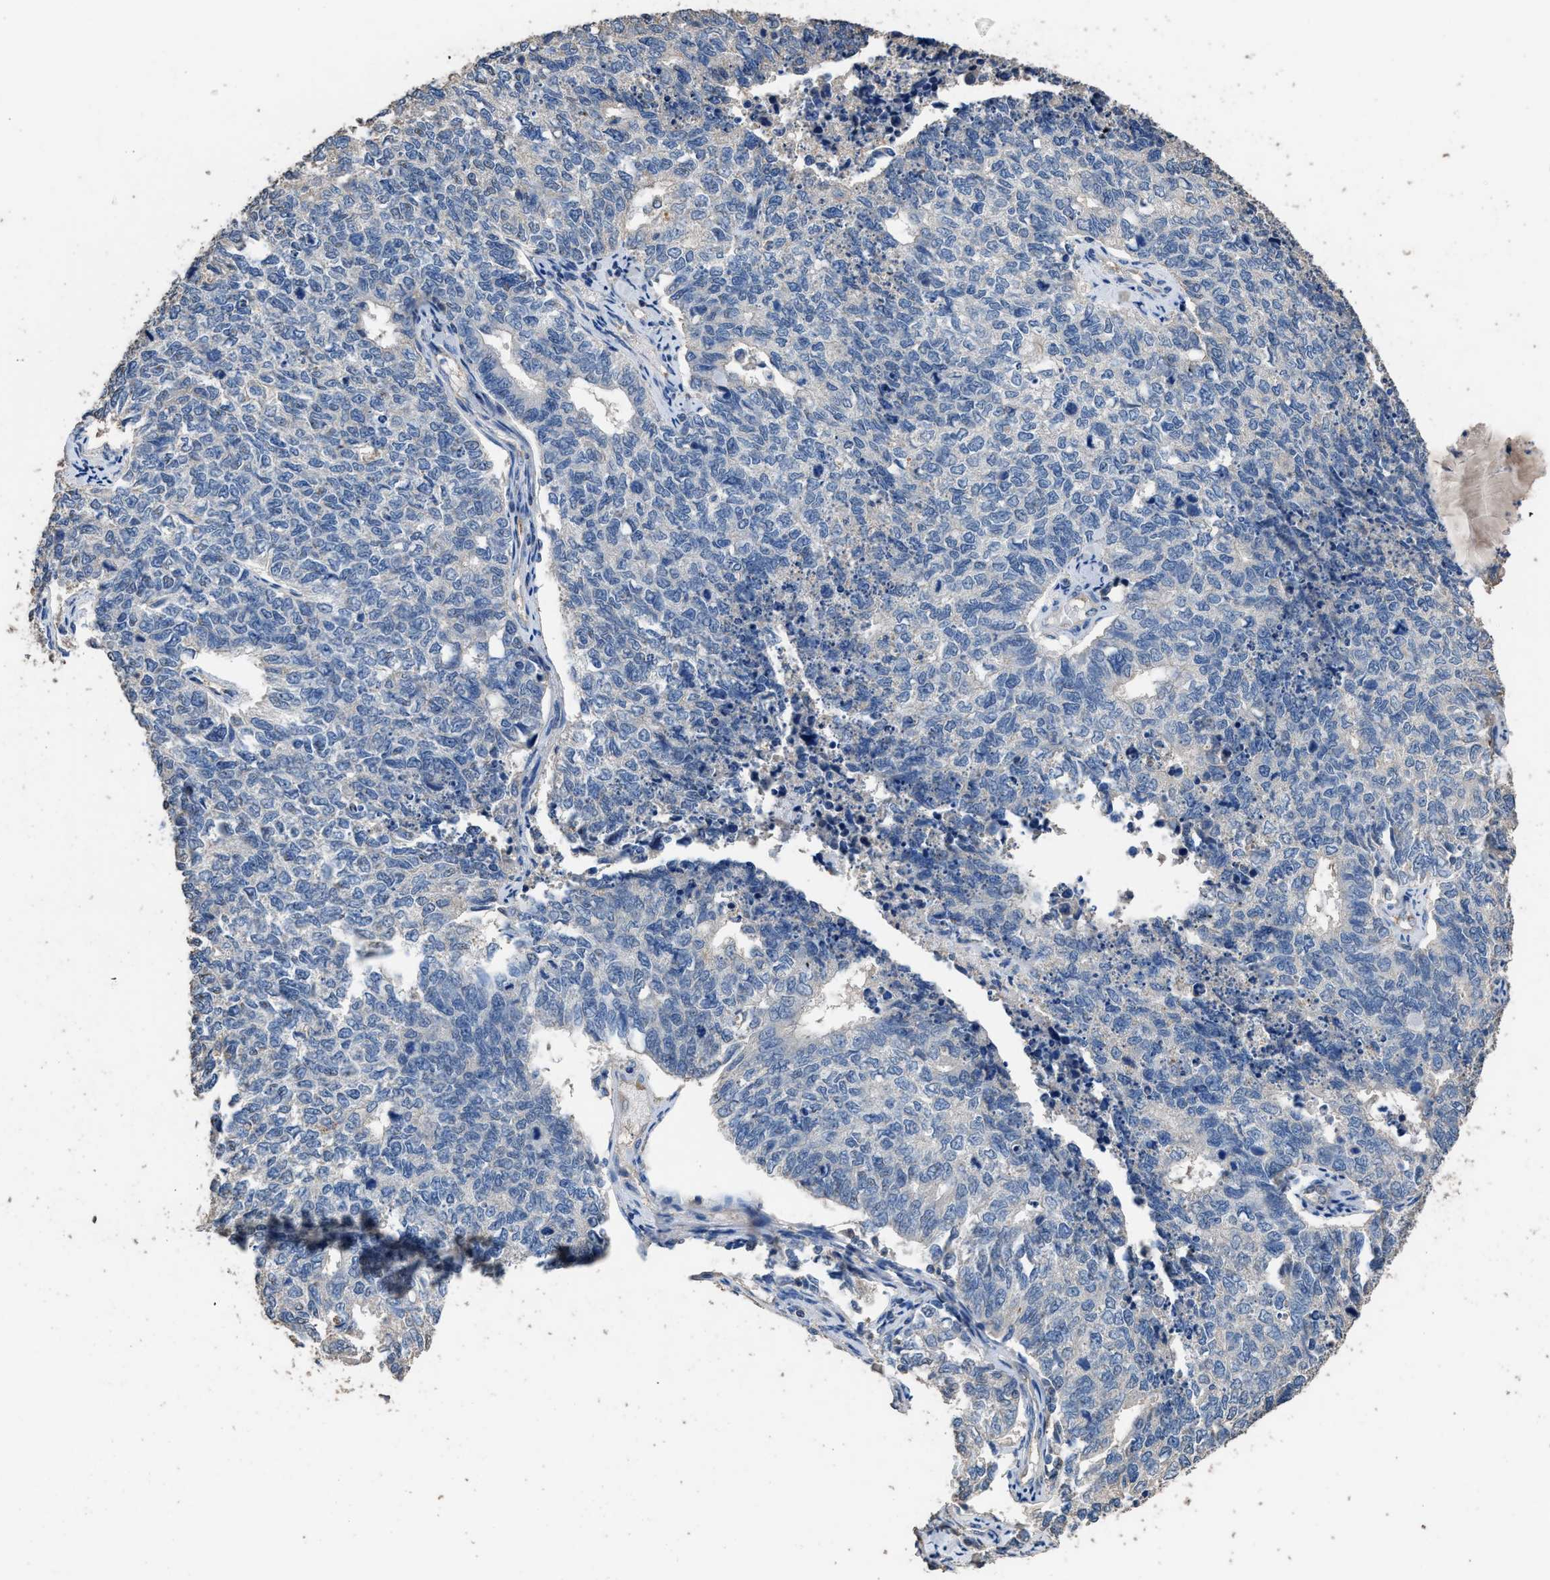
{"staining": {"intensity": "negative", "quantity": "none", "location": "none"}, "tissue": "cervical cancer", "cell_type": "Tumor cells", "image_type": "cancer", "snomed": [{"axis": "morphology", "description": "Squamous cell carcinoma, NOS"}, {"axis": "topography", "description": "Cervix"}], "caption": "Cervical cancer was stained to show a protein in brown. There is no significant staining in tumor cells.", "gene": "ITSN1", "patient": {"sex": "female", "age": 63}}